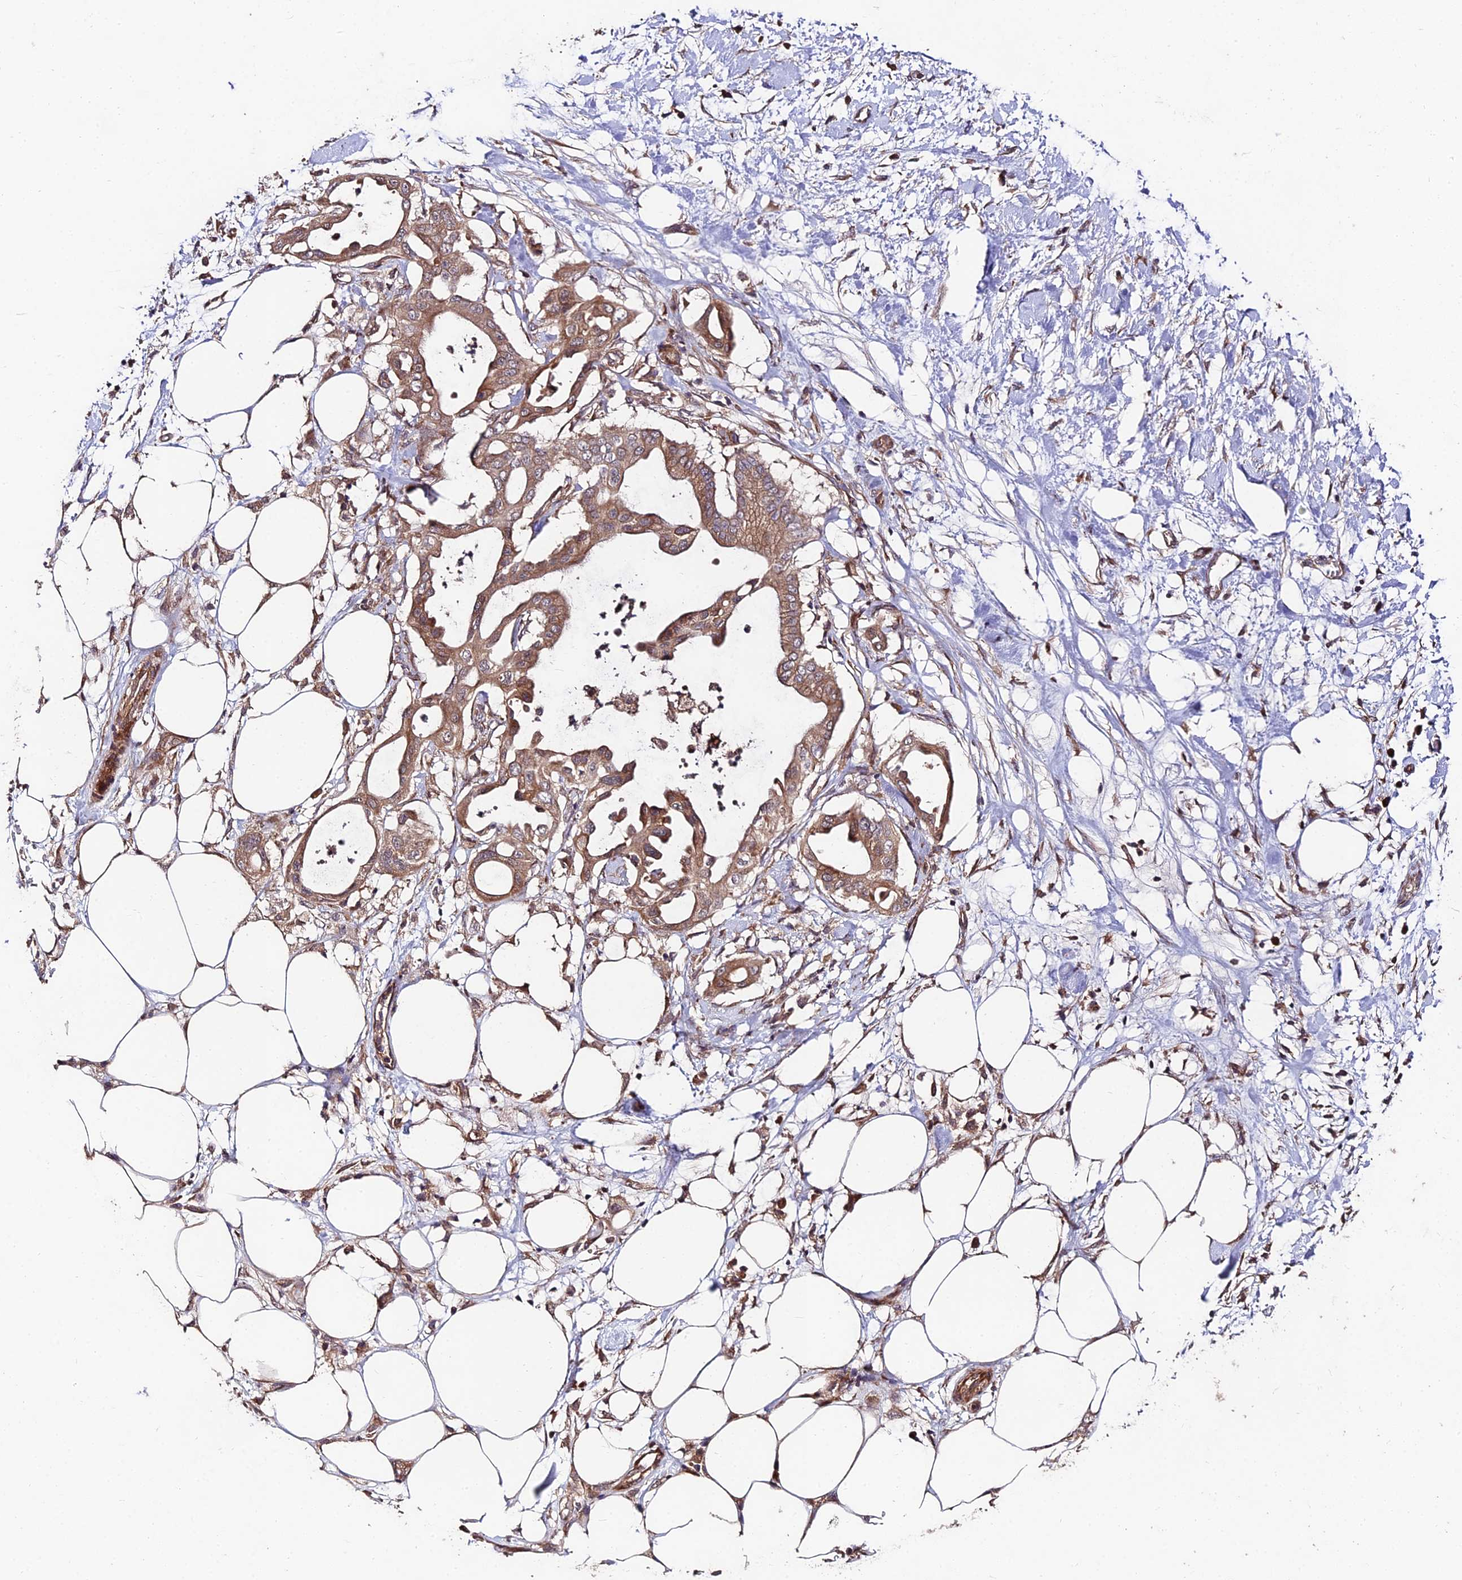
{"staining": {"intensity": "moderate", "quantity": ">75%", "location": "cytoplasmic/membranous"}, "tissue": "pancreatic cancer", "cell_type": "Tumor cells", "image_type": "cancer", "snomed": [{"axis": "morphology", "description": "Adenocarcinoma, NOS"}, {"axis": "topography", "description": "Pancreas"}], "caption": "Immunohistochemical staining of pancreatic adenocarcinoma displays medium levels of moderate cytoplasmic/membranous positivity in about >75% of tumor cells.", "gene": "MKKS", "patient": {"sex": "male", "age": 68}}